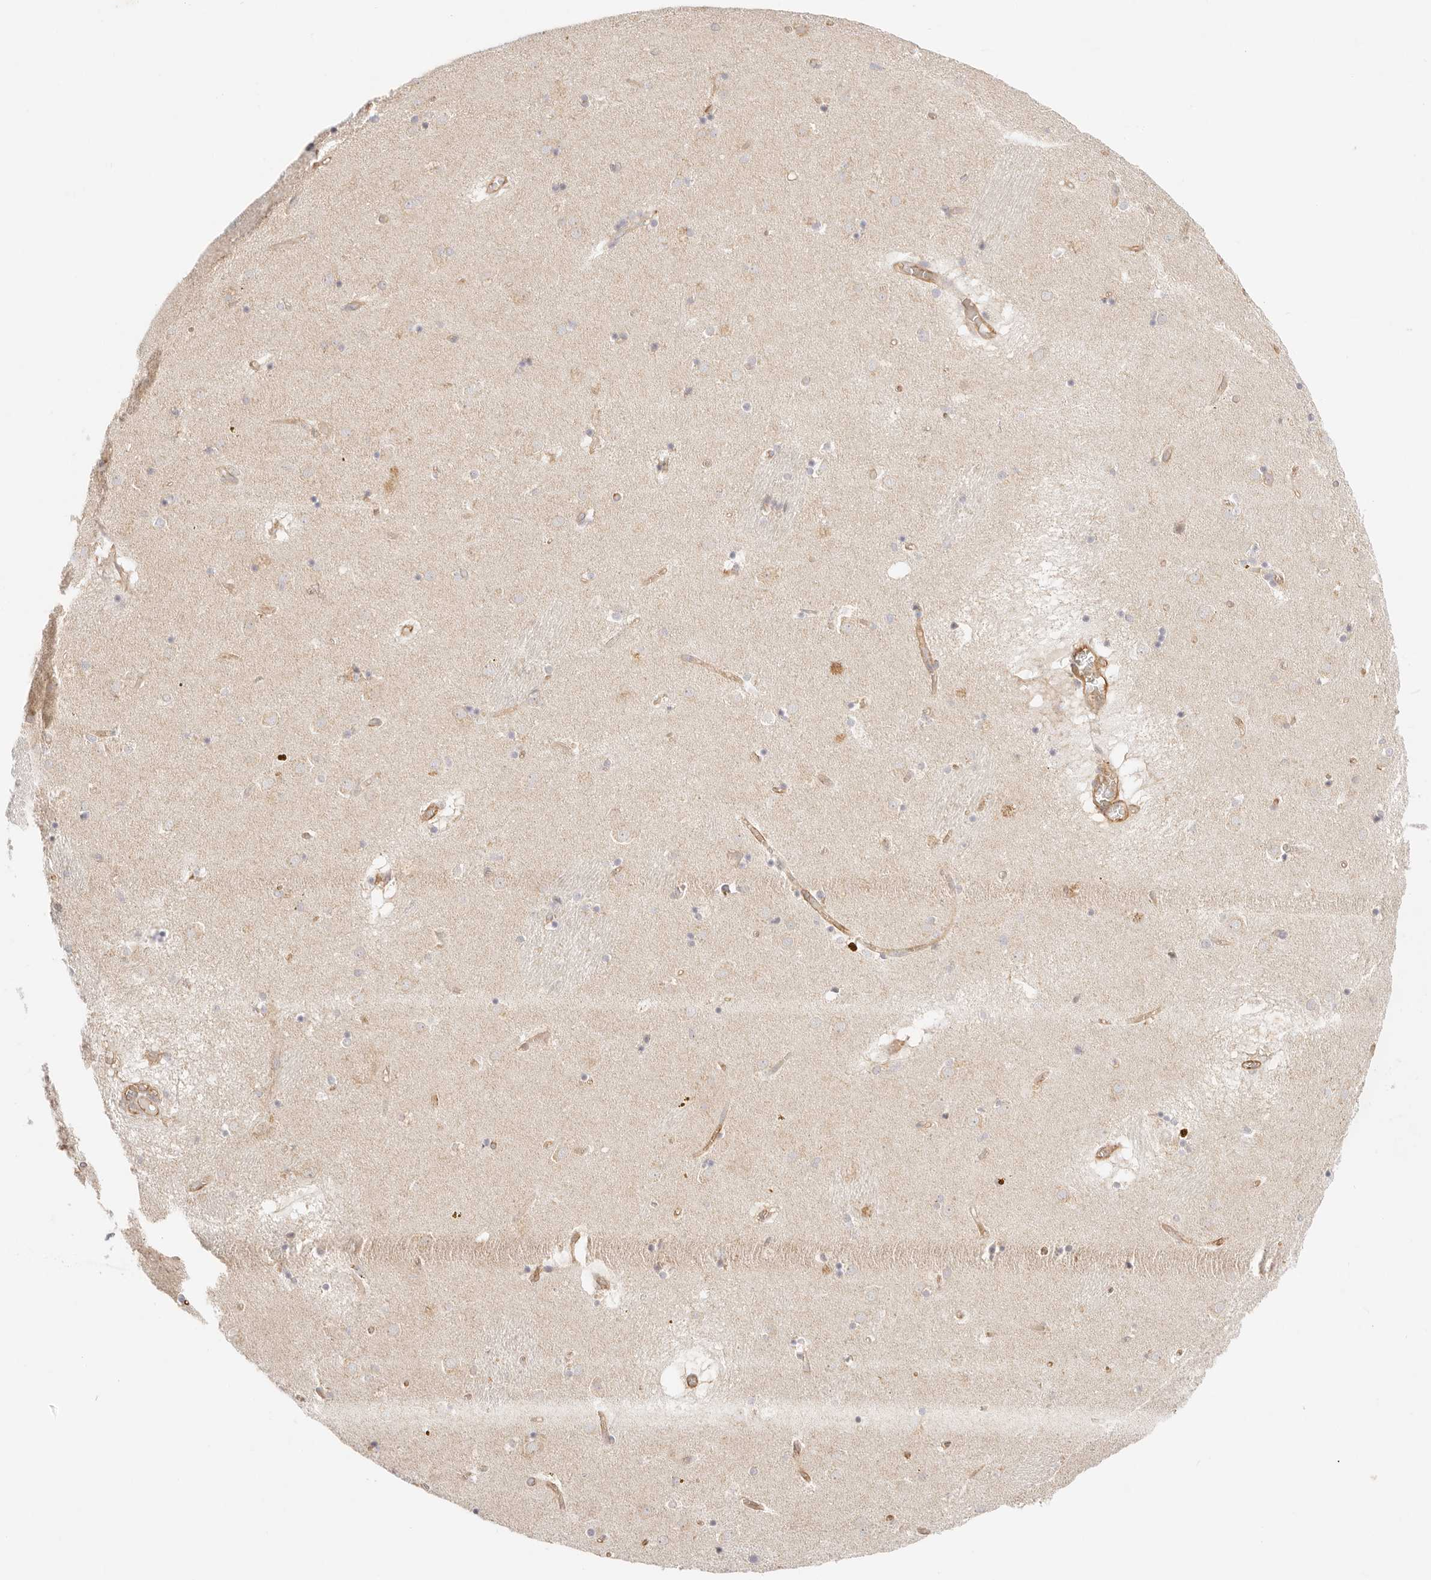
{"staining": {"intensity": "moderate", "quantity": "<25%", "location": "cytoplasmic/membranous"}, "tissue": "caudate", "cell_type": "Glial cells", "image_type": "normal", "snomed": [{"axis": "morphology", "description": "Normal tissue, NOS"}, {"axis": "topography", "description": "Lateral ventricle wall"}], "caption": "Immunohistochemical staining of normal caudate demonstrates <25% levels of moderate cytoplasmic/membranous protein positivity in about <25% of glial cells.", "gene": "ZC3H11A", "patient": {"sex": "male", "age": 70}}